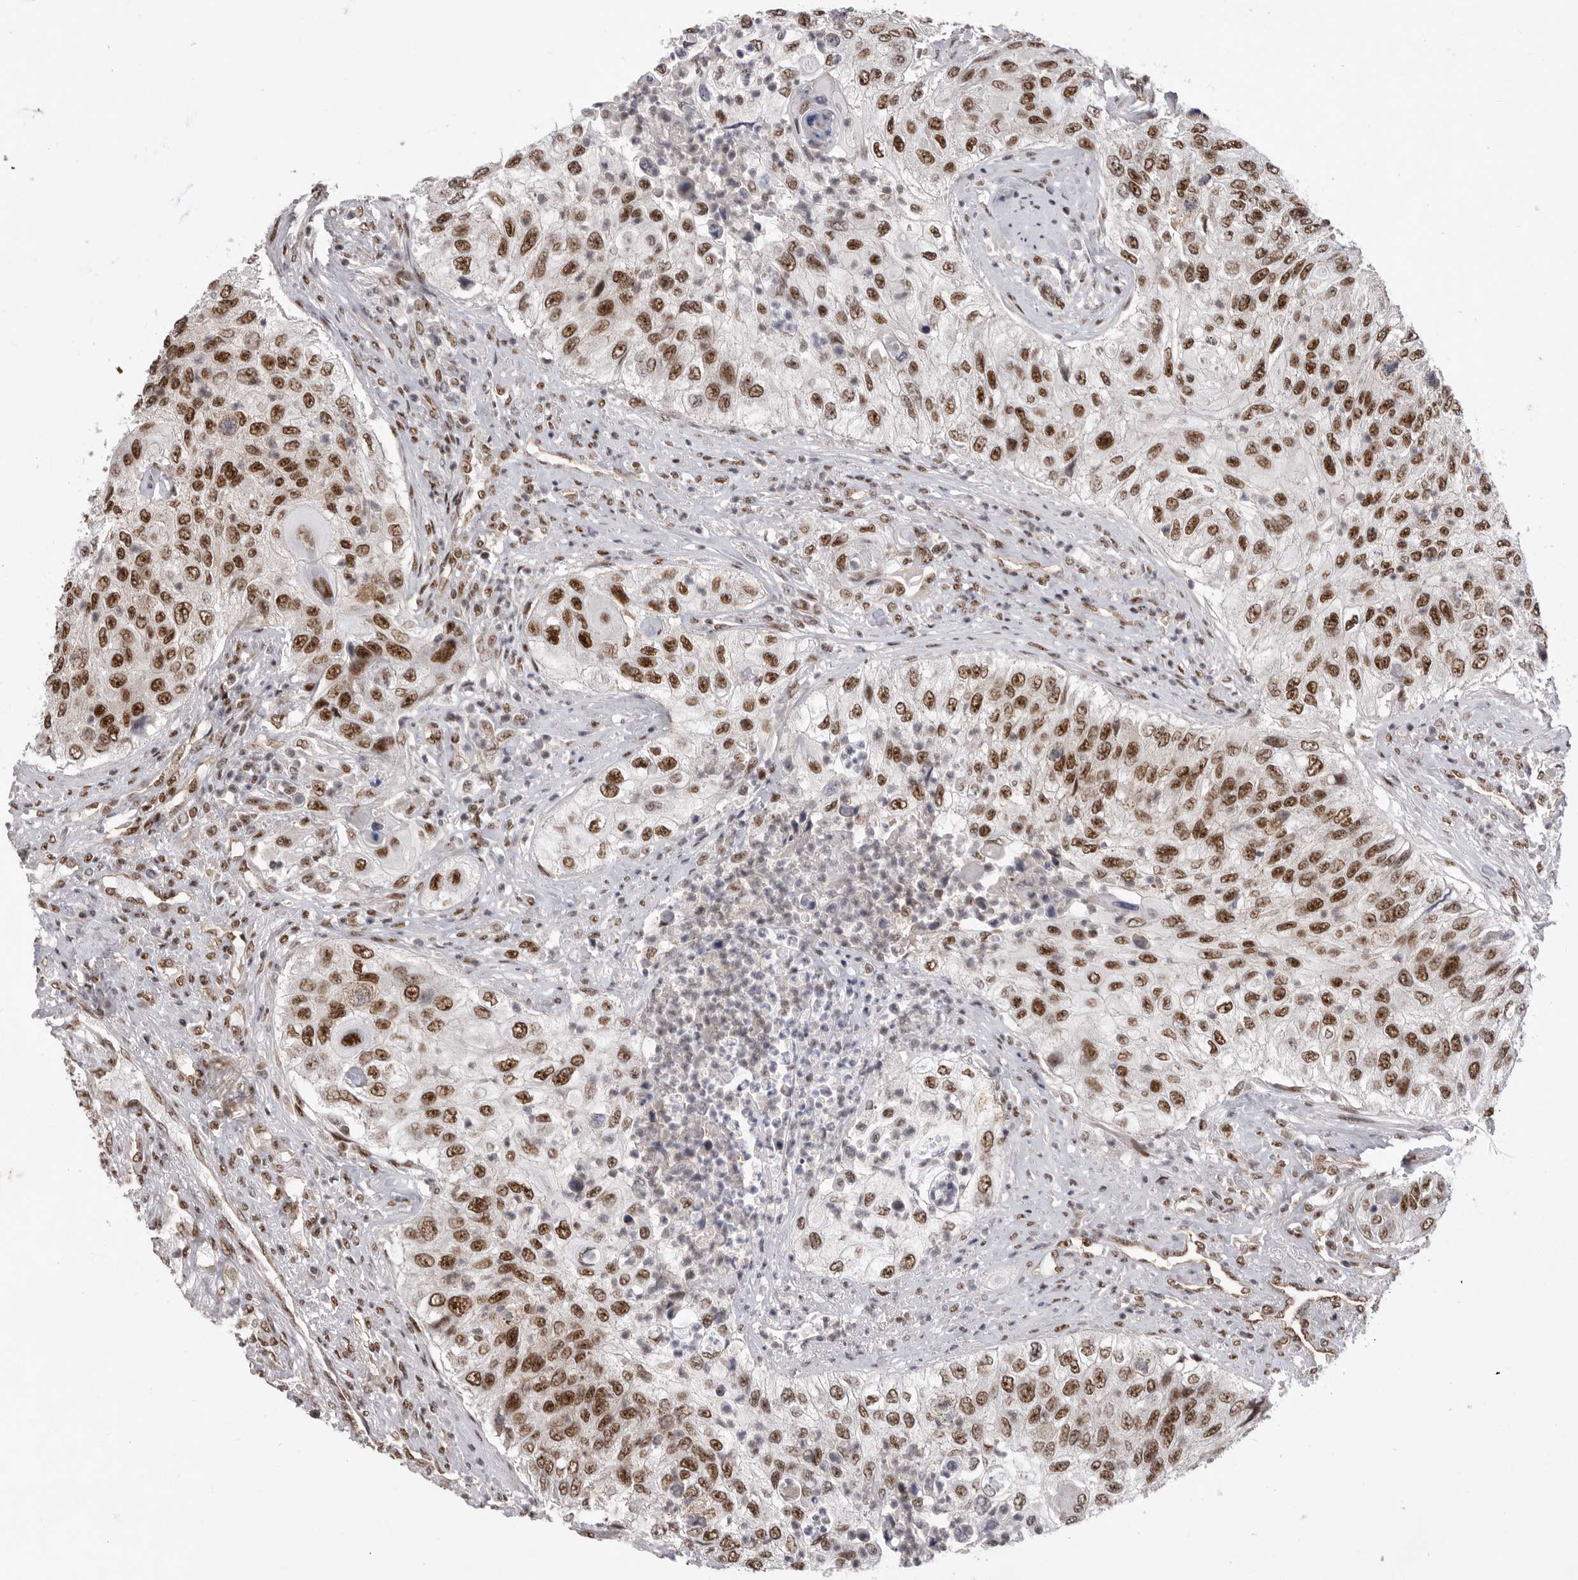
{"staining": {"intensity": "strong", "quantity": ">75%", "location": "nuclear"}, "tissue": "urothelial cancer", "cell_type": "Tumor cells", "image_type": "cancer", "snomed": [{"axis": "morphology", "description": "Urothelial carcinoma, High grade"}, {"axis": "topography", "description": "Urinary bladder"}], "caption": "Urothelial cancer stained with a brown dye displays strong nuclear positive positivity in about >75% of tumor cells.", "gene": "PPP1R8", "patient": {"sex": "female", "age": 60}}